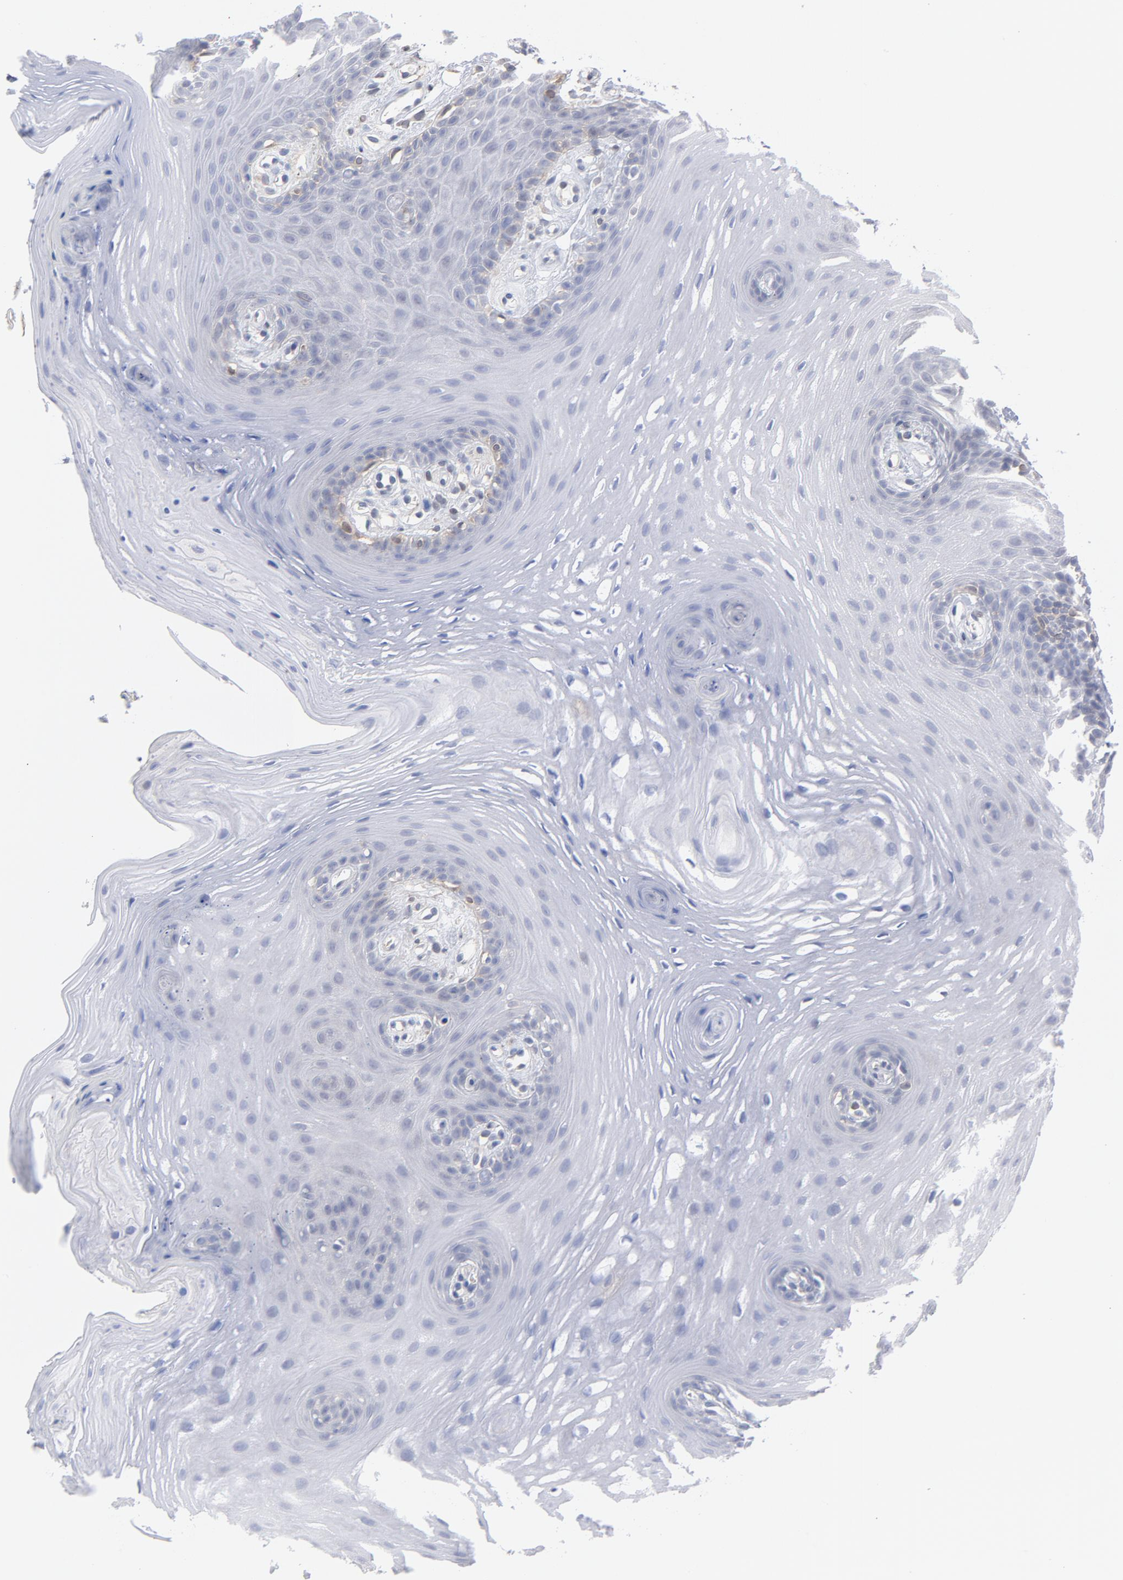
{"staining": {"intensity": "weak", "quantity": "<25%", "location": "nuclear"}, "tissue": "oral mucosa", "cell_type": "Squamous epithelial cells", "image_type": "normal", "snomed": [{"axis": "morphology", "description": "Normal tissue, NOS"}, {"axis": "topography", "description": "Oral tissue"}], "caption": "The micrograph exhibits no significant positivity in squamous epithelial cells of oral mucosa.", "gene": "PNMA1", "patient": {"sex": "male", "age": 62}}